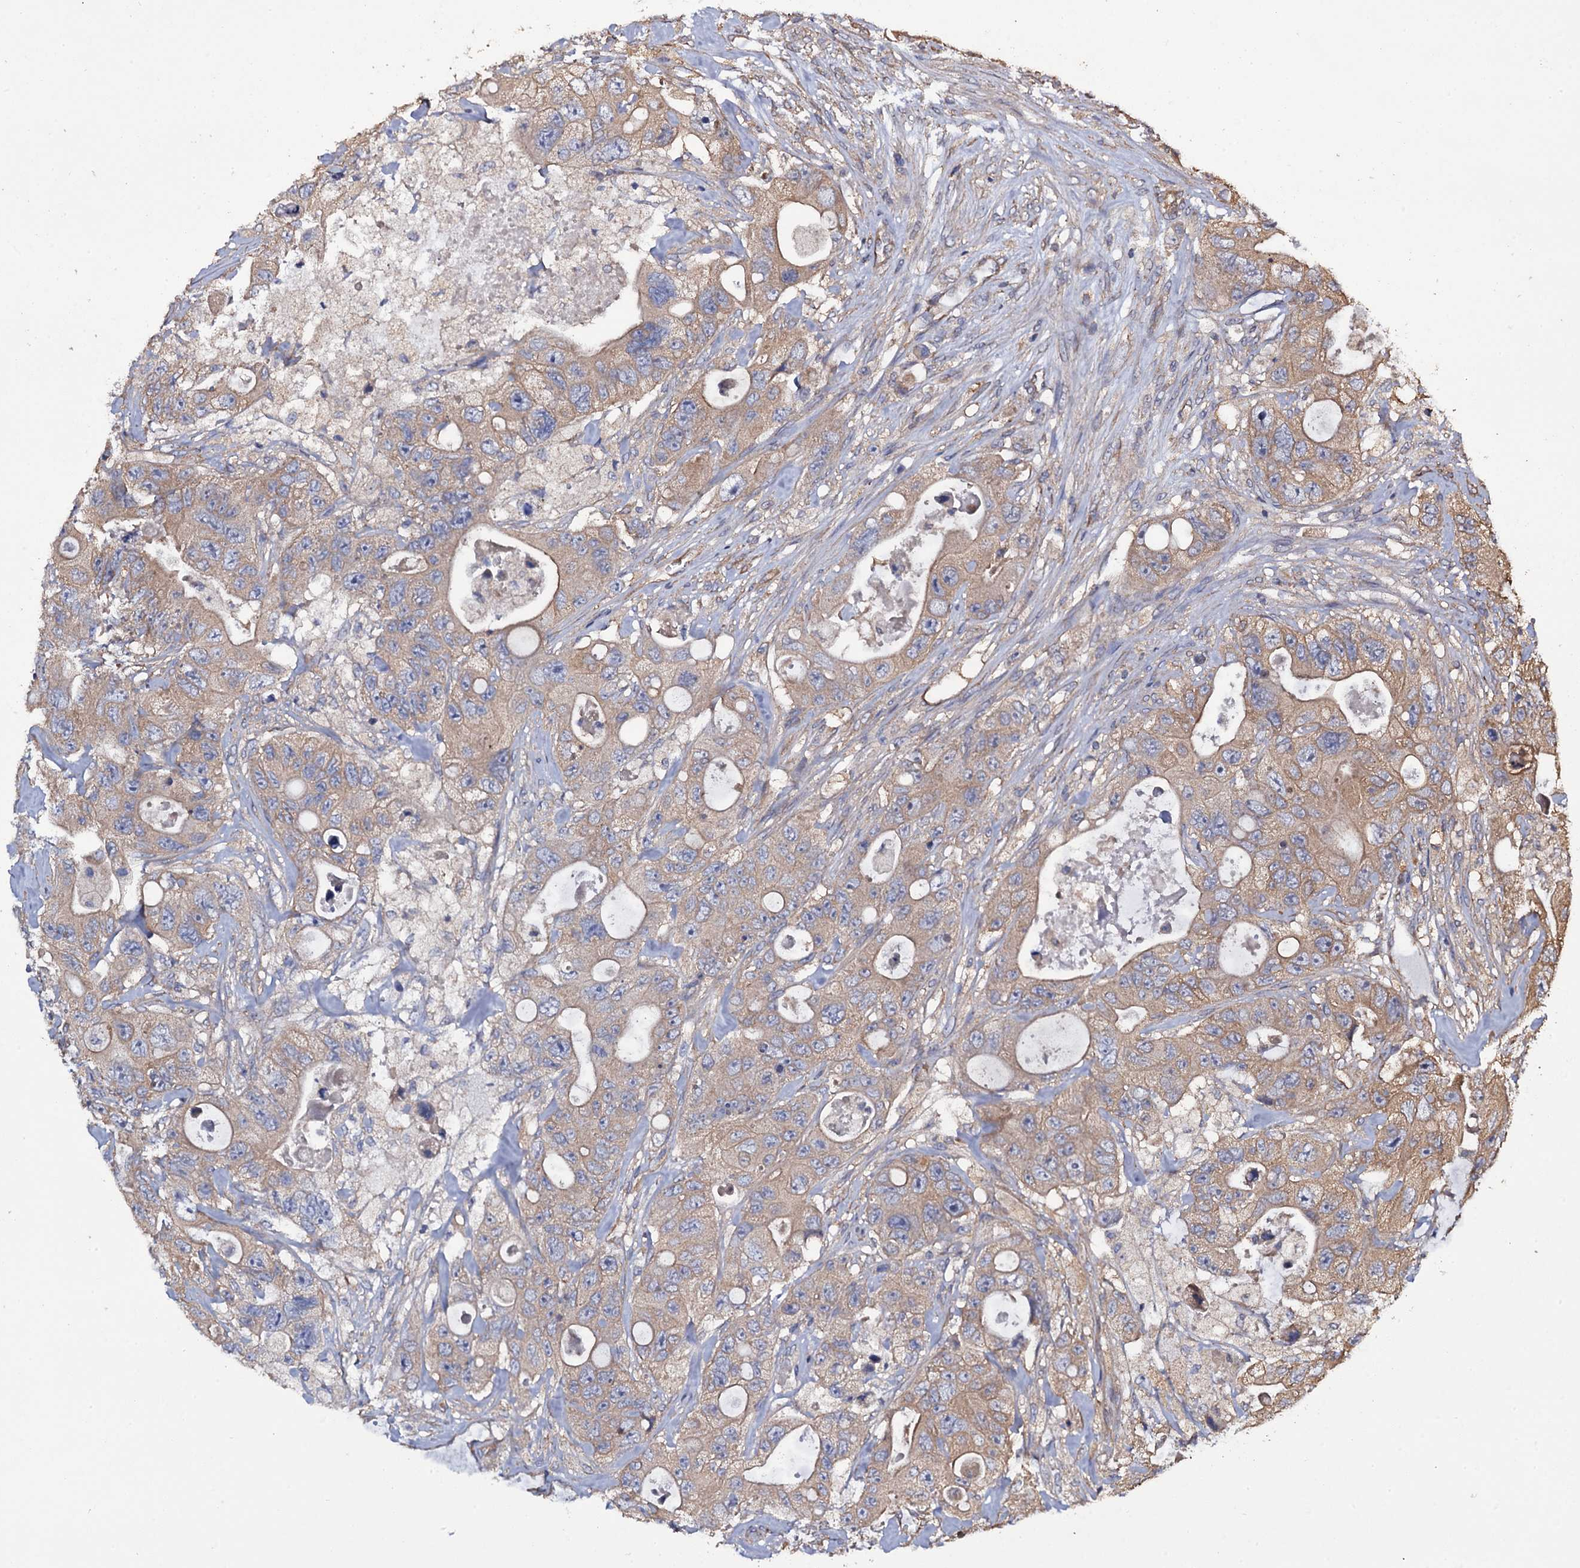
{"staining": {"intensity": "moderate", "quantity": "25%-75%", "location": "cytoplasmic/membranous"}, "tissue": "colorectal cancer", "cell_type": "Tumor cells", "image_type": "cancer", "snomed": [{"axis": "morphology", "description": "Adenocarcinoma, NOS"}, {"axis": "topography", "description": "Colon"}], "caption": "This is an image of immunohistochemistry staining of adenocarcinoma (colorectal), which shows moderate staining in the cytoplasmic/membranous of tumor cells.", "gene": "TTC23", "patient": {"sex": "female", "age": 46}}